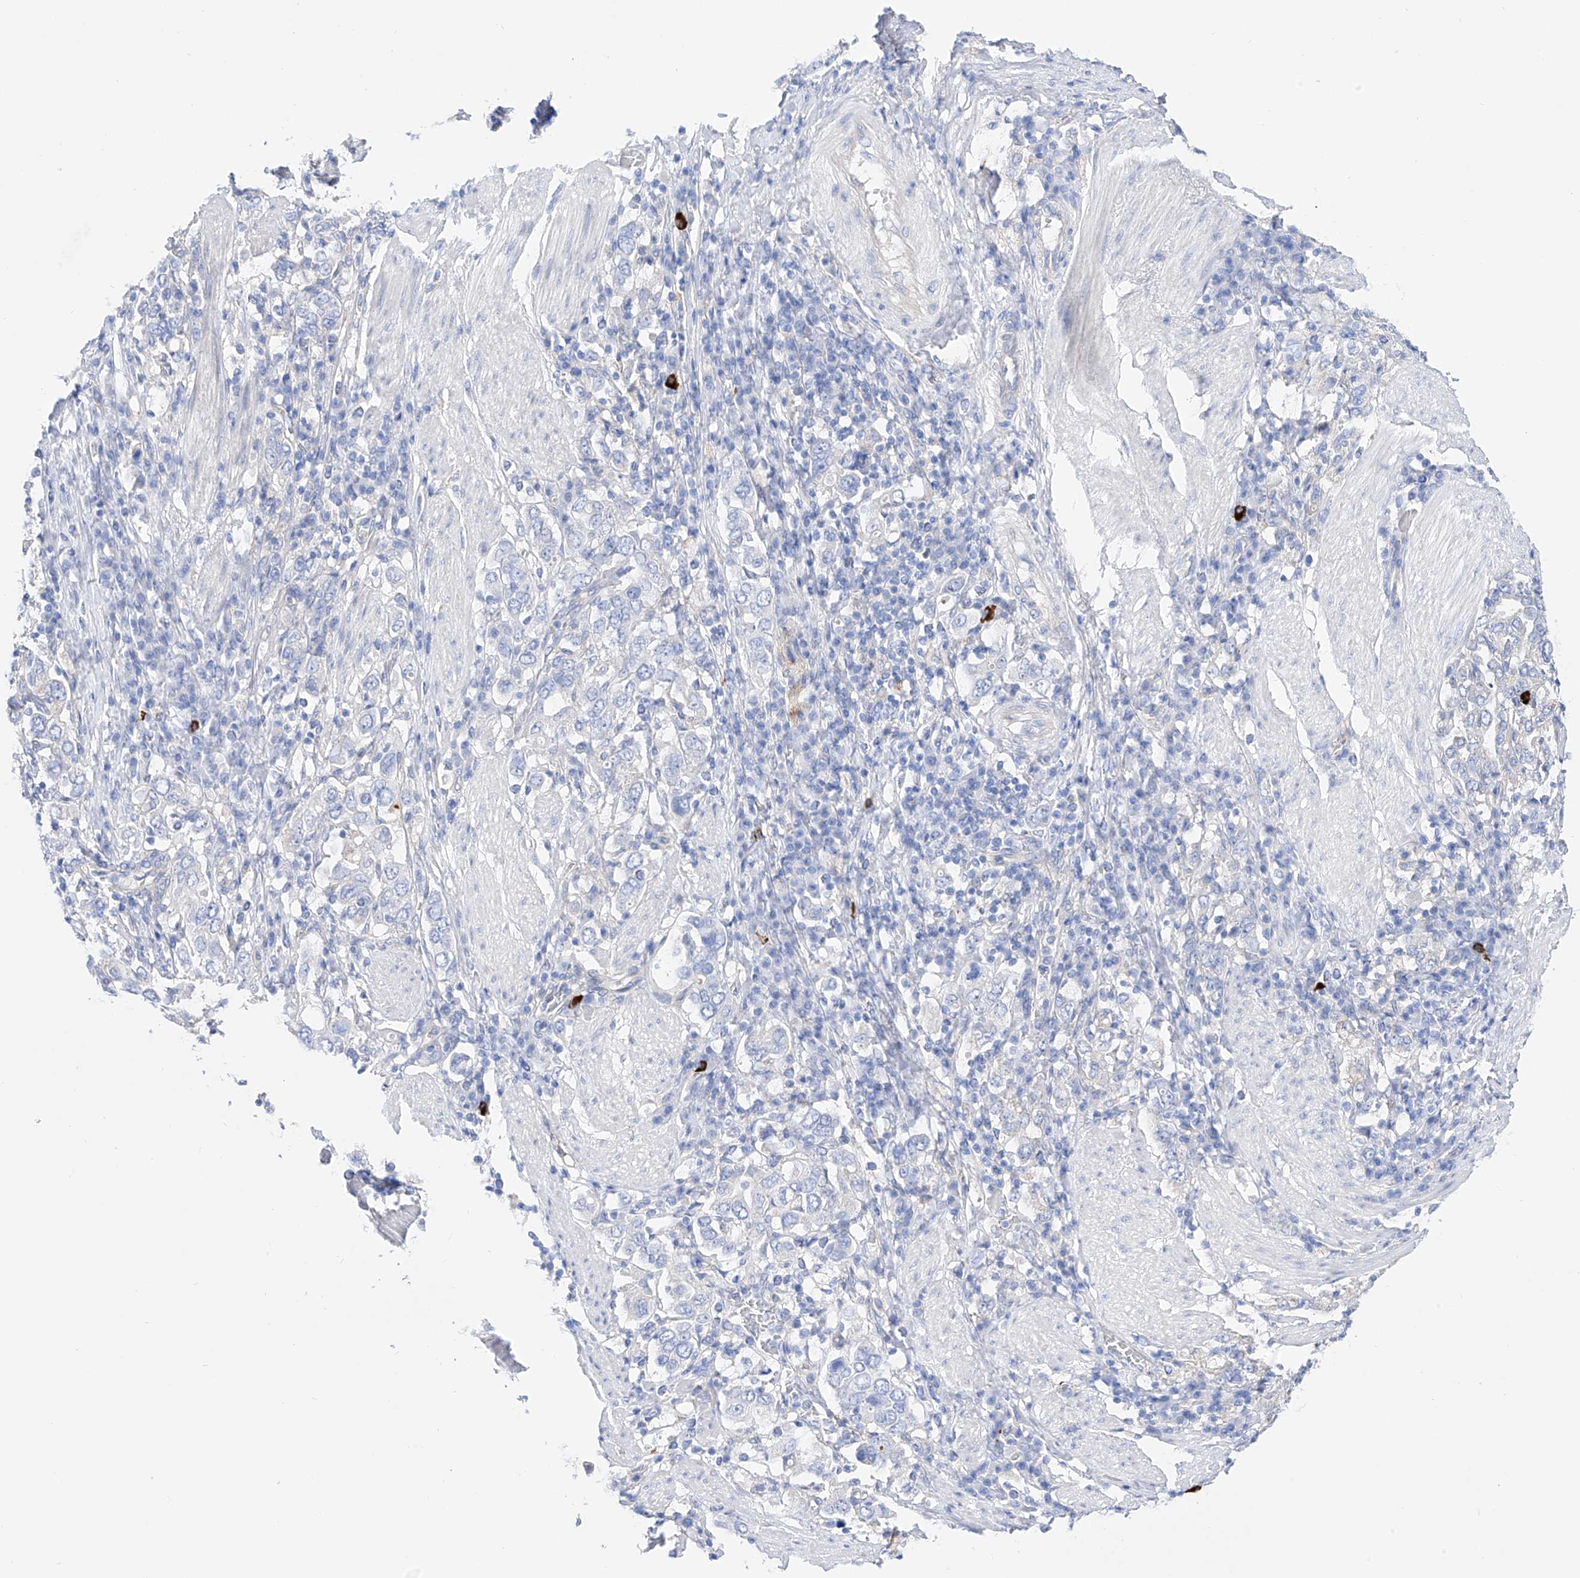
{"staining": {"intensity": "negative", "quantity": "none", "location": "none"}, "tissue": "stomach cancer", "cell_type": "Tumor cells", "image_type": "cancer", "snomed": [{"axis": "morphology", "description": "Adenocarcinoma, NOS"}, {"axis": "topography", "description": "Stomach, upper"}], "caption": "The photomicrograph exhibits no significant positivity in tumor cells of stomach cancer.", "gene": "ZNF653", "patient": {"sex": "male", "age": 62}}